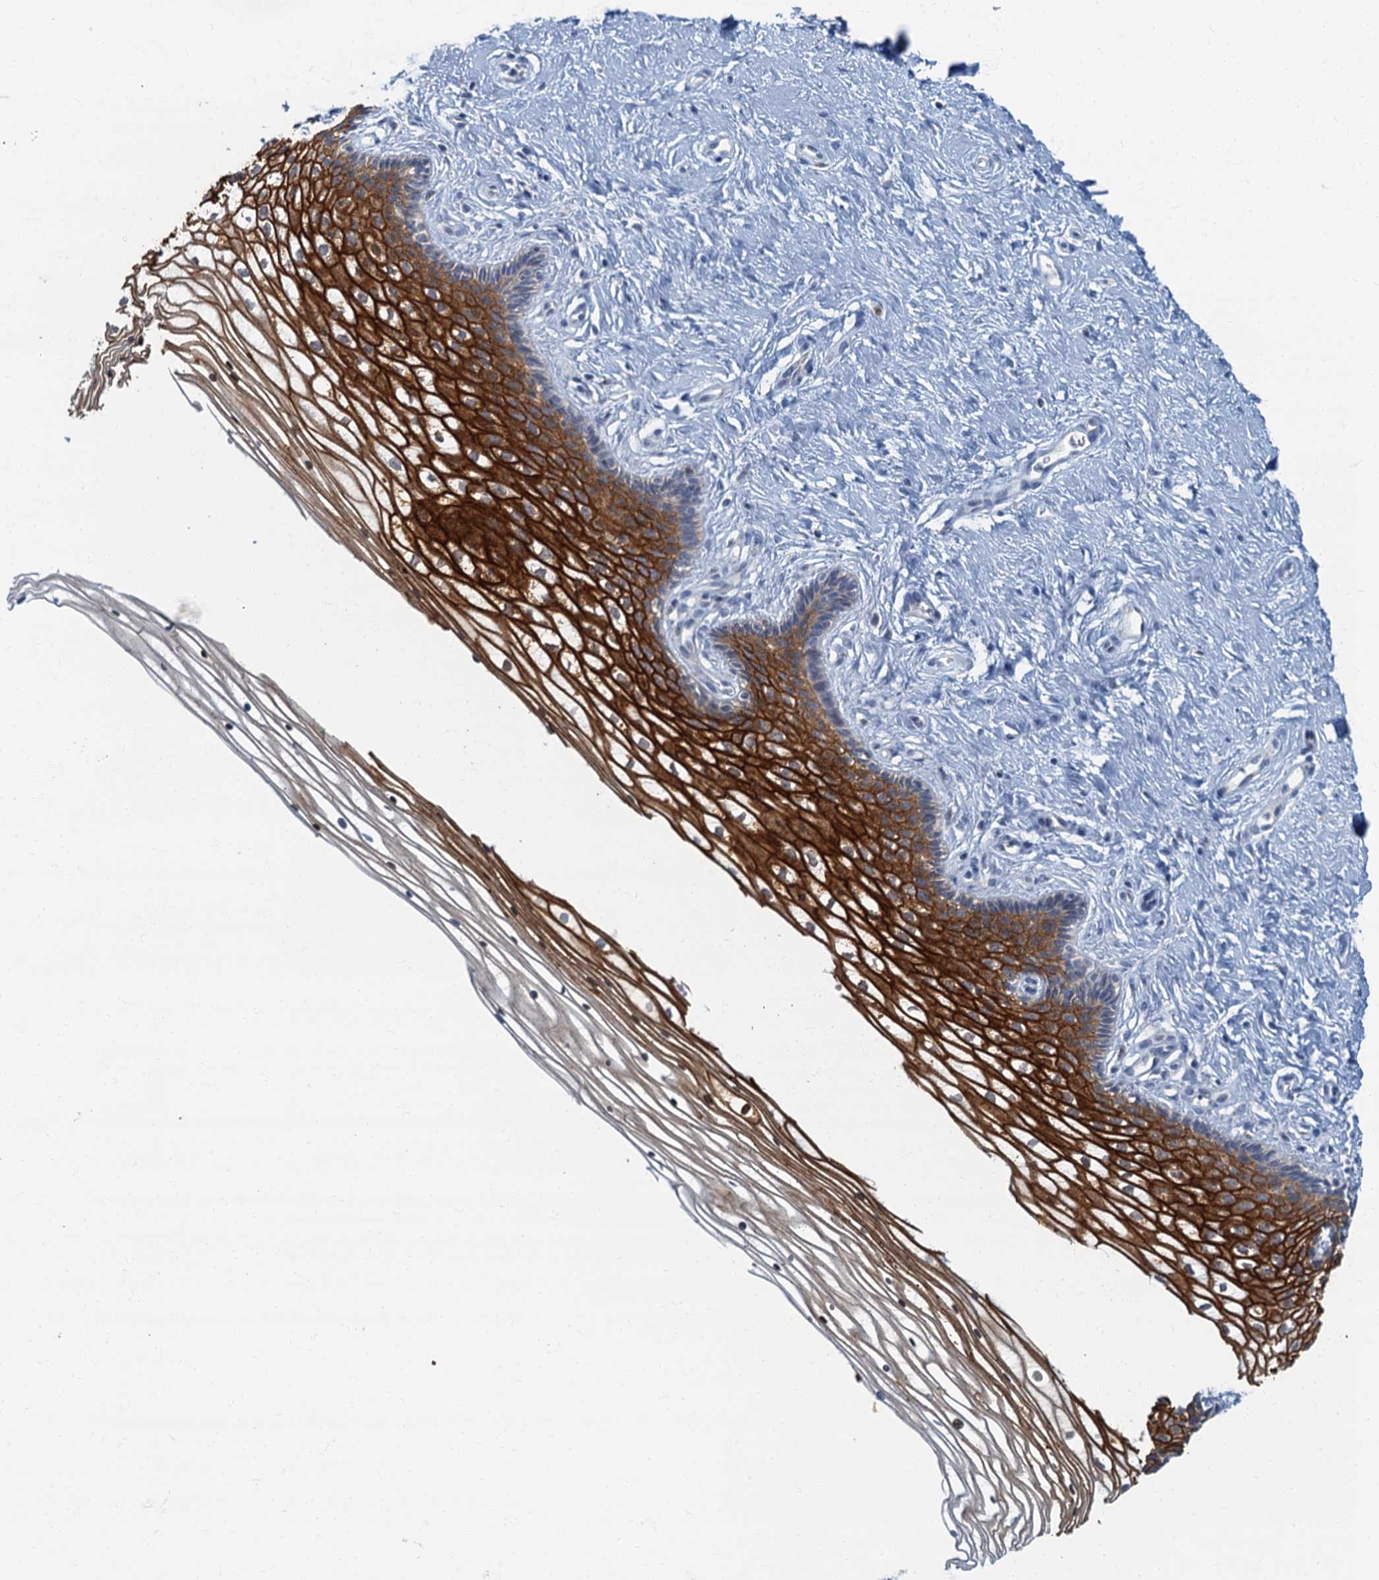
{"staining": {"intensity": "negative", "quantity": "none", "location": "none"}, "tissue": "cervix", "cell_type": "Glandular cells", "image_type": "normal", "snomed": [{"axis": "morphology", "description": "Normal tissue, NOS"}, {"axis": "topography", "description": "Cervix"}], "caption": "High power microscopy micrograph of an immunohistochemistry (IHC) photomicrograph of unremarkable cervix, revealing no significant positivity in glandular cells.", "gene": "LYPD3", "patient": {"sex": "female", "age": 33}}